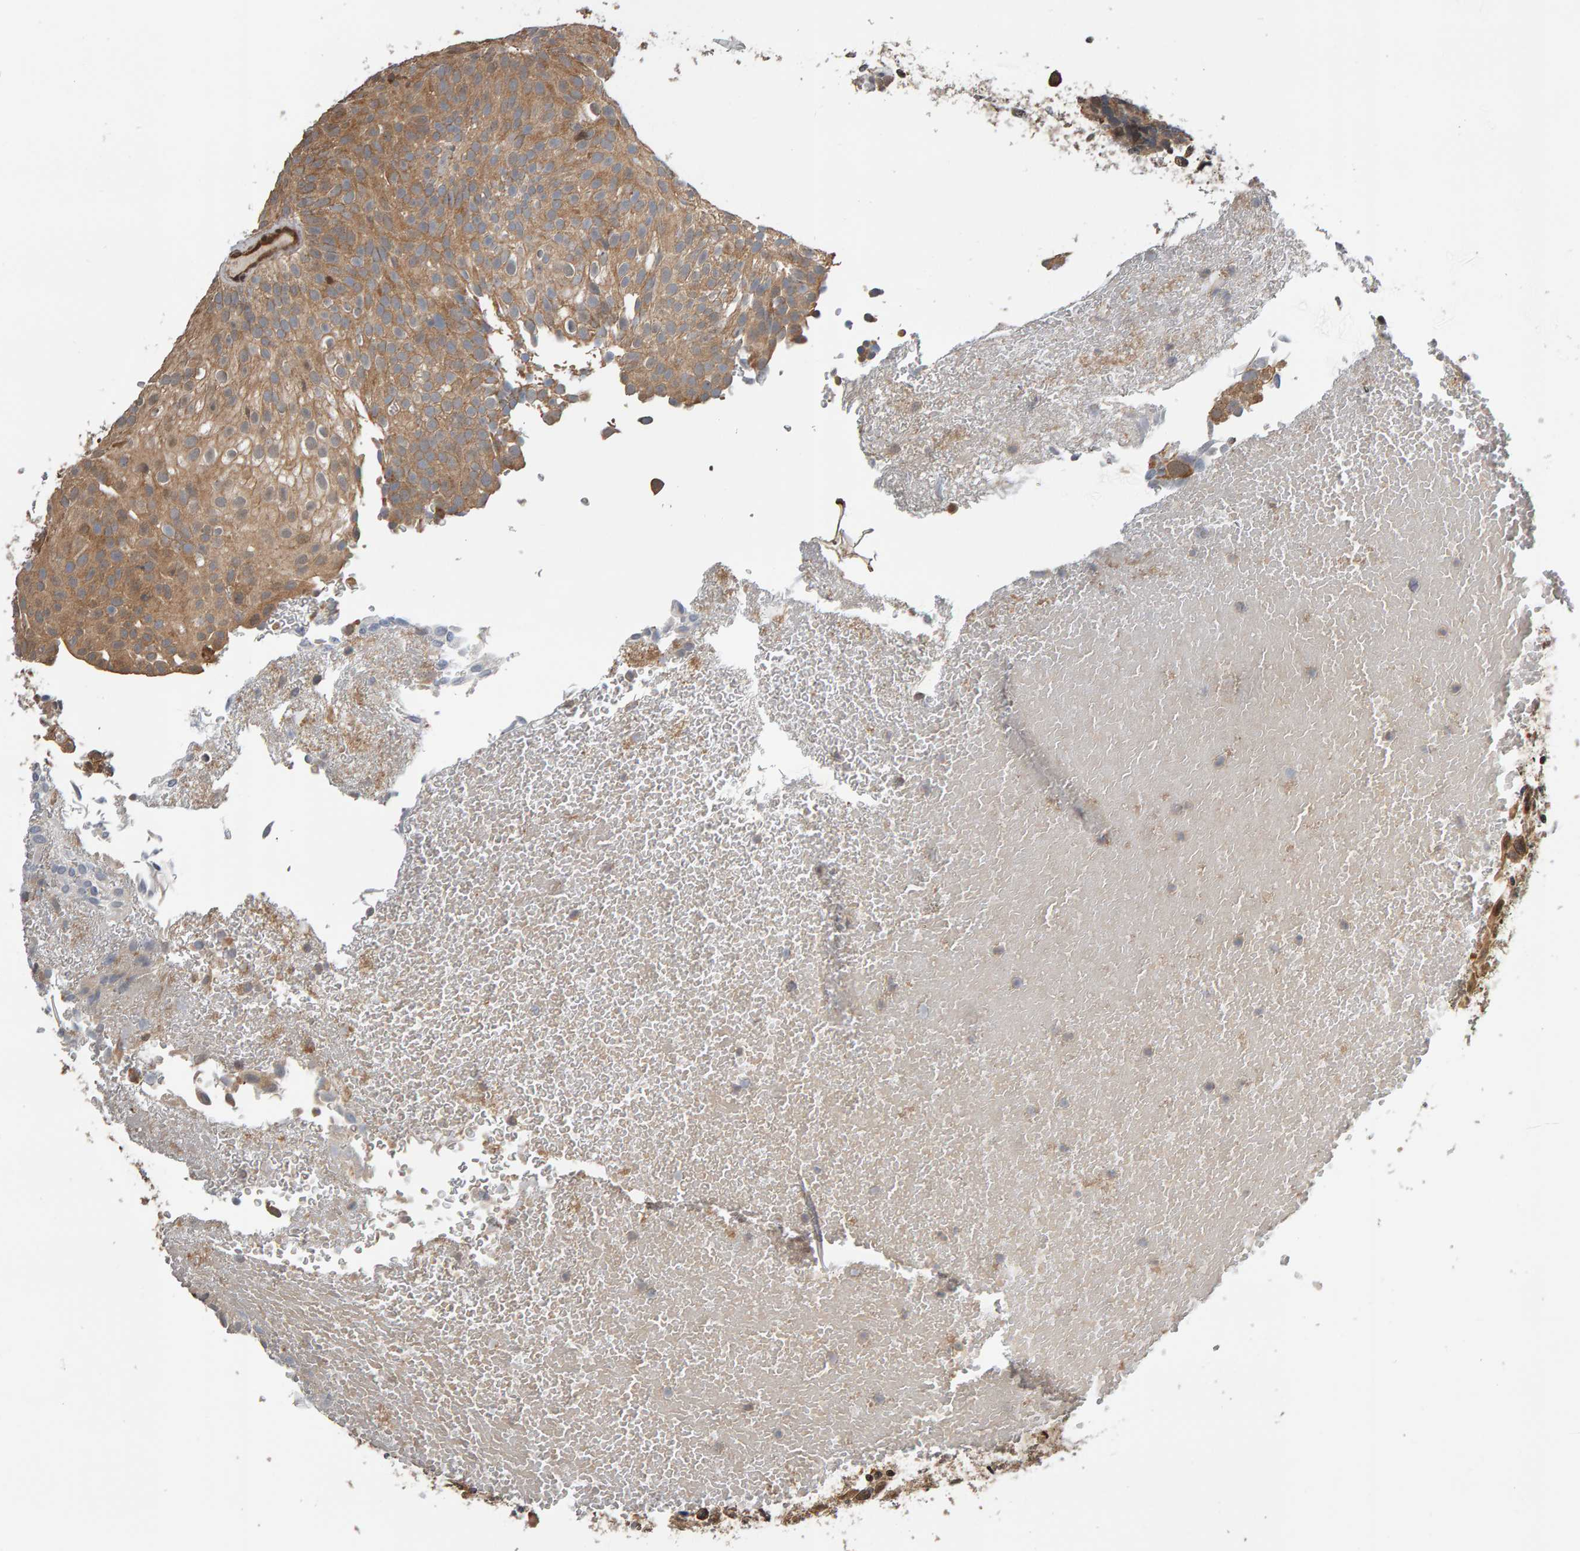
{"staining": {"intensity": "moderate", "quantity": ">75%", "location": "cytoplasmic/membranous"}, "tissue": "urothelial cancer", "cell_type": "Tumor cells", "image_type": "cancer", "snomed": [{"axis": "morphology", "description": "Urothelial carcinoma, Low grade"}, {"axis": "topography", "description": "Urinary bladder"}], "caption": "This histopathology image shows urothelial carcinoma (low-grade) stained with immunohistochemistry to label a protein in brown. The cytoplasmic/membranous of tumor cells show moderate positivity for the protein. Nuclei are counter-stained blue.", "gene": "COASY", "patient": {"sex": "male", "age": 78}}